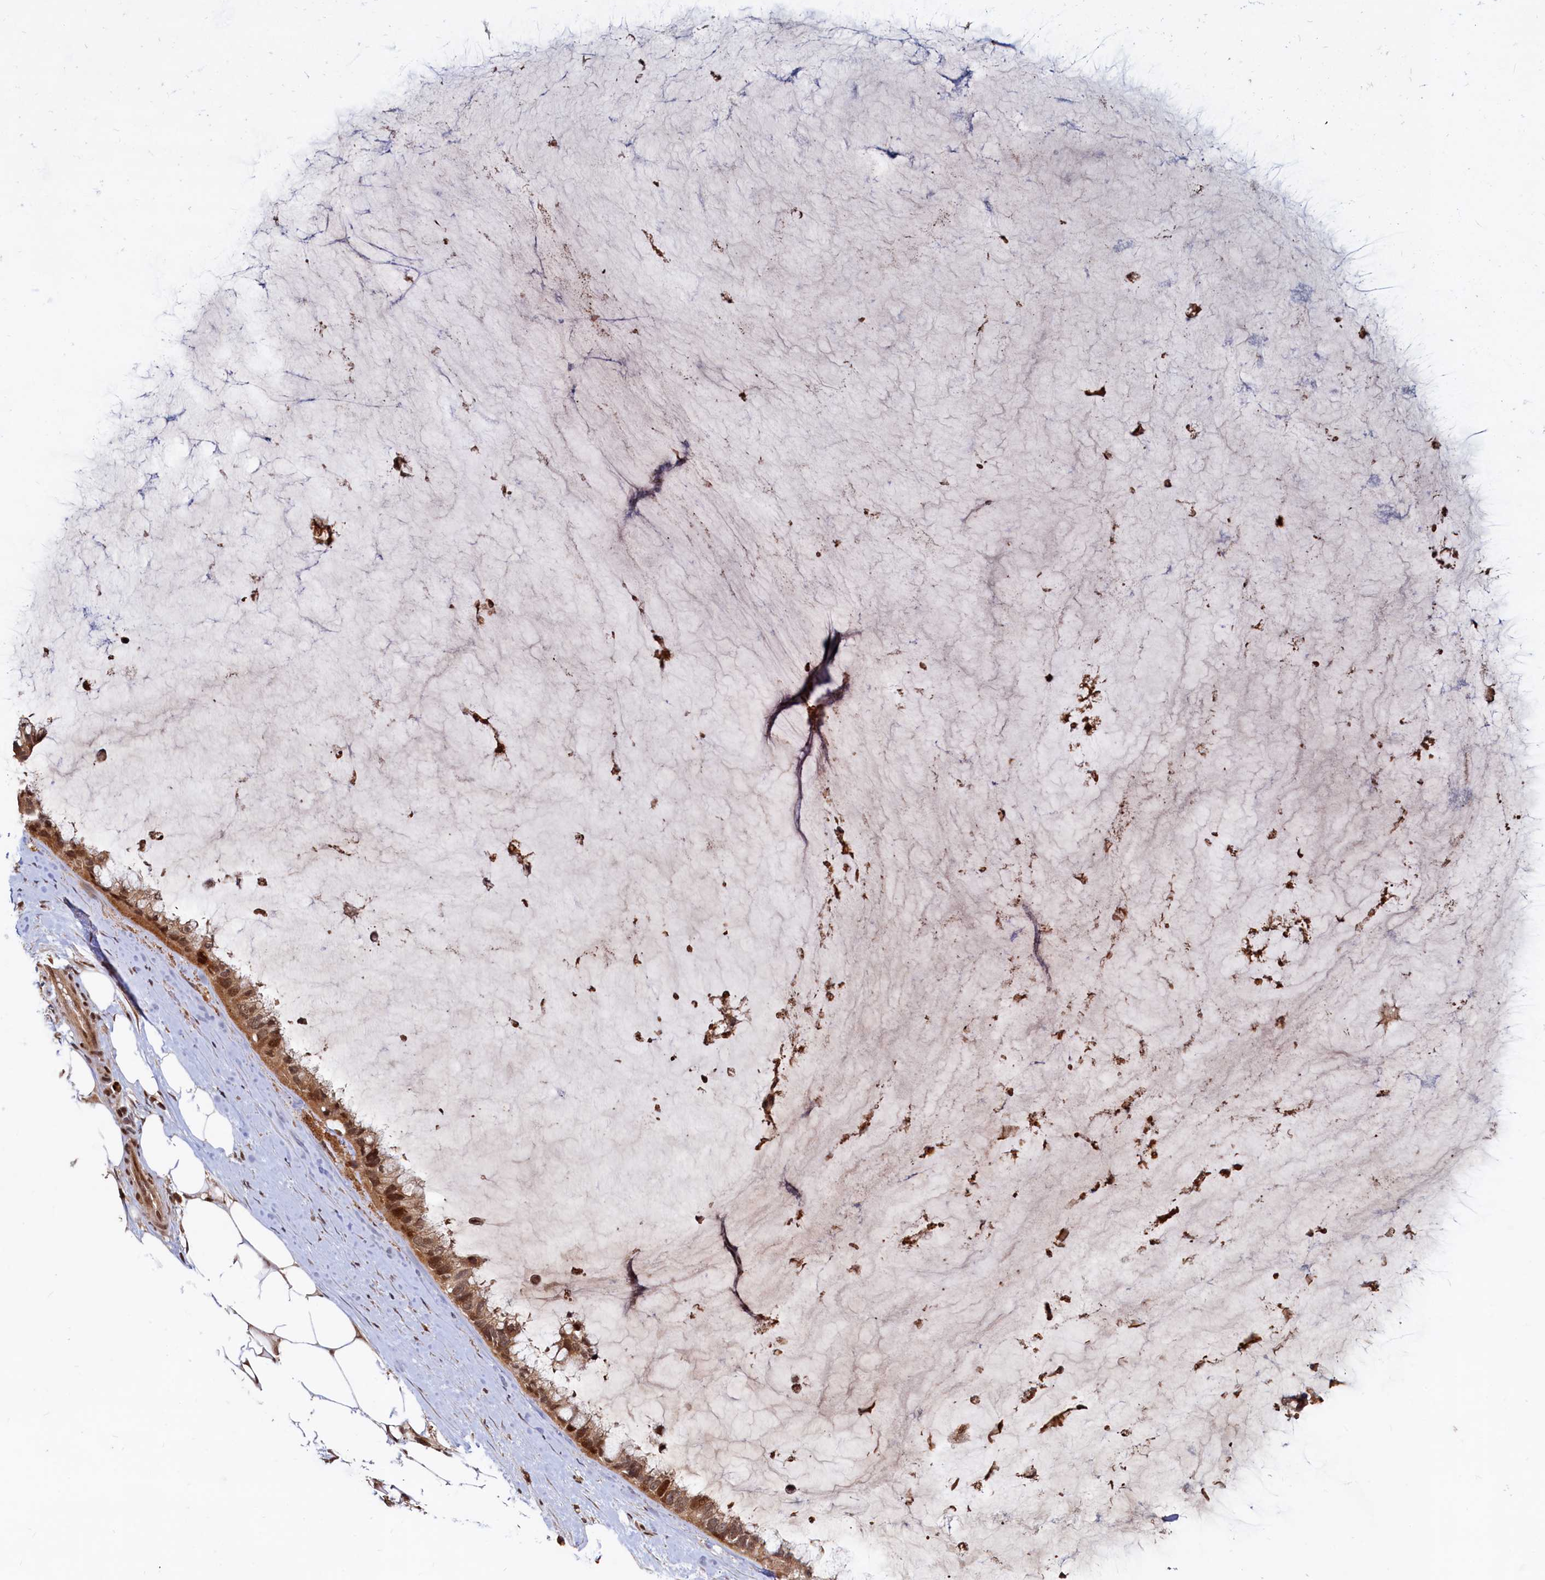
{"staining": {"intensity": "moderate", "quantity": ">75%", "location": "nuclear"}, "tissue": "ovarian cancer", "cell_type": "Tumor cells", "image_type": "cancer", "snomed": [{"axis": "morphology", "description": "Cystadenocarcinoma, mucinous, NOS"}, {"axis": "topography", "description": "Ovary"}], "caption": "An image of human ovarian mucinous cystadenocarcinoma stained for a protein exhibits moderate nuclear brown staining in tumor cells.", "gene": "TRAPPC4", "patient": {"sex": "female", "age": 39}}